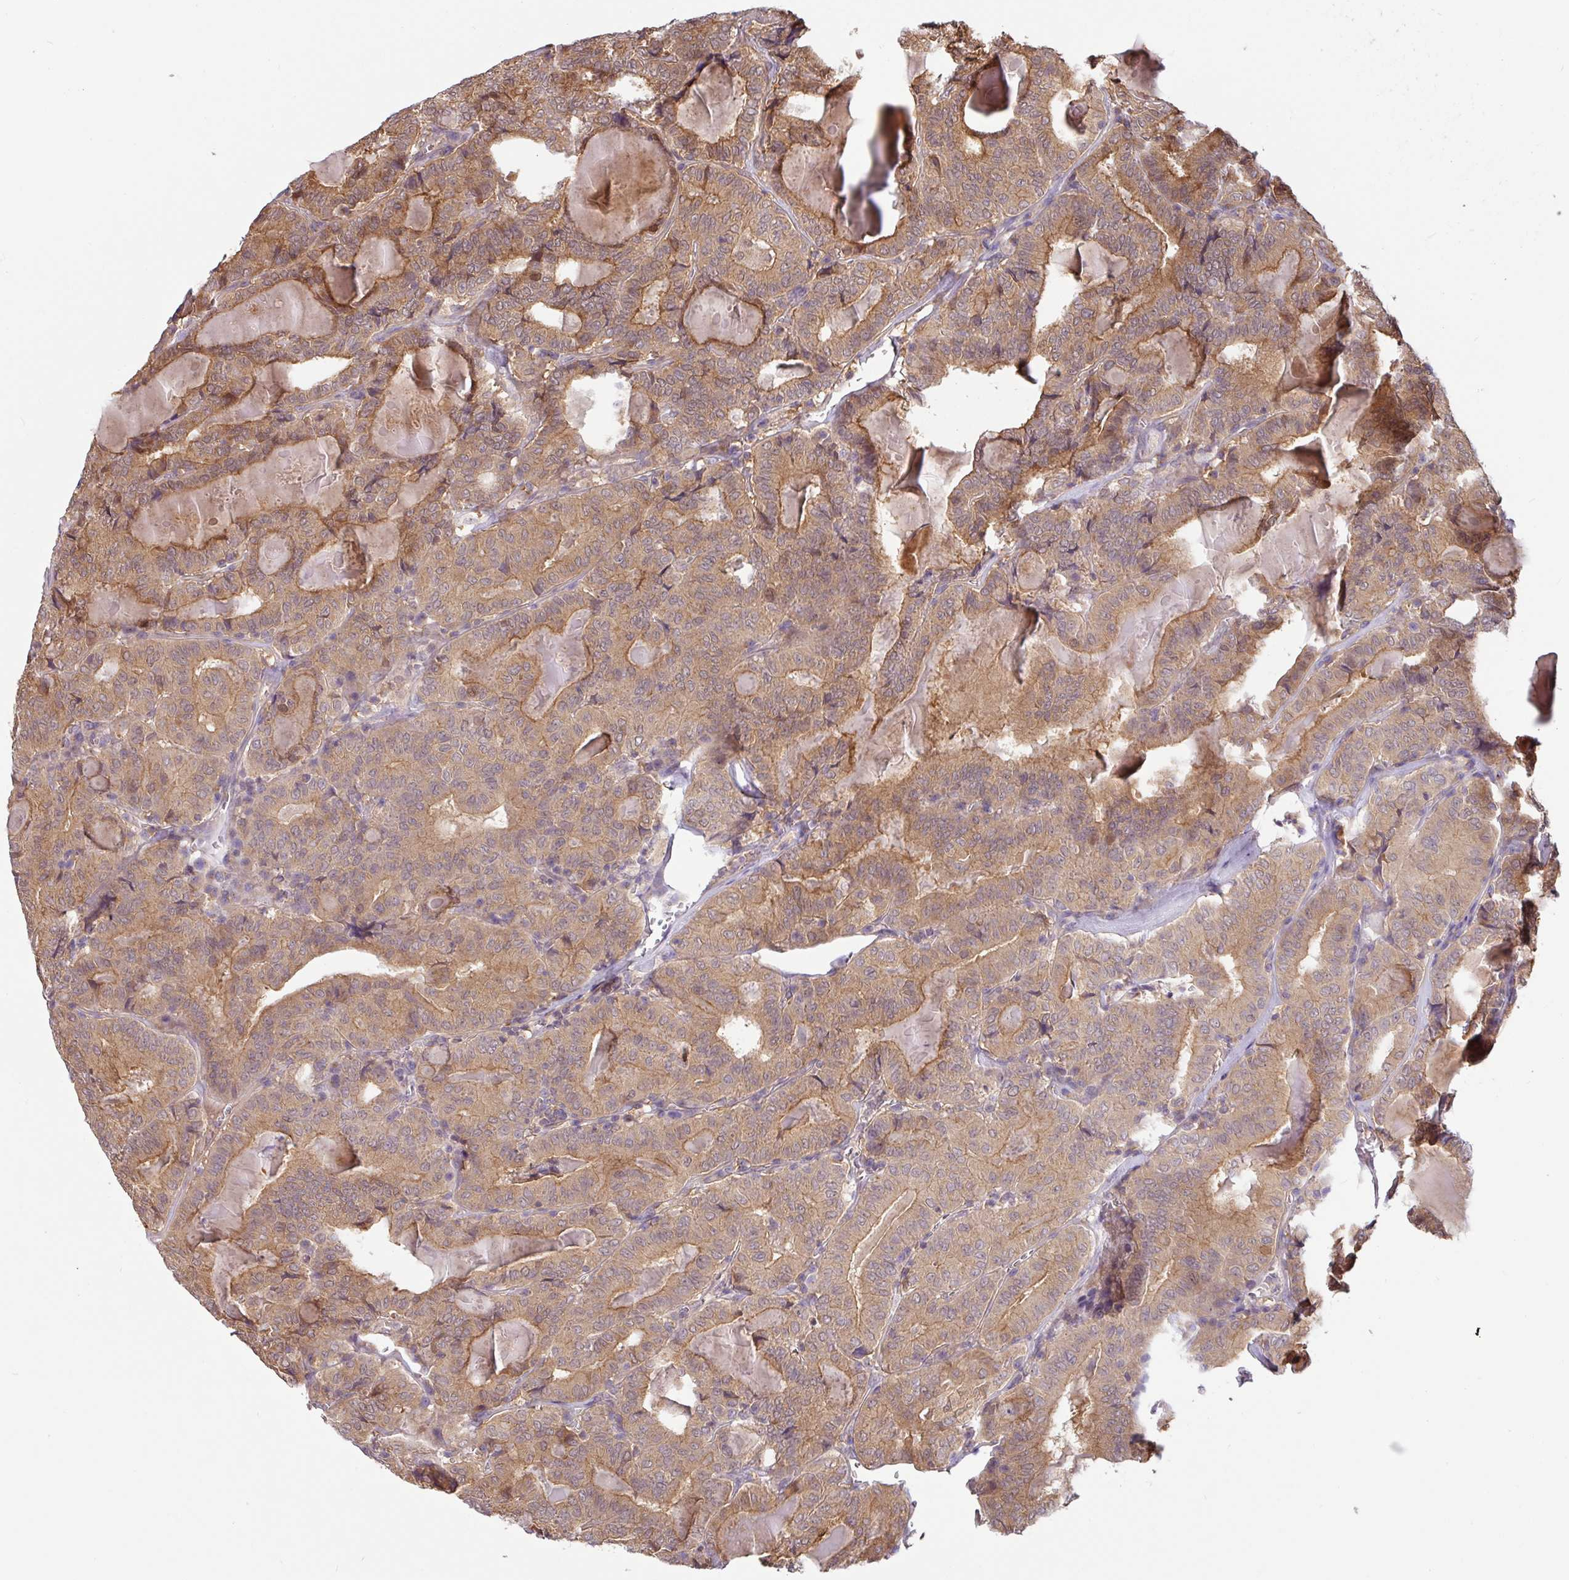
{"staining": {"intensity": "moderate", "quantity": ">75%", "location": "cytoplasmic/membranous"}, "tissue": "thyroid cancer", "cell_type": "Tumor cells", "image_type": "cancer", "snomed": [{"axis": "morphology", "description": "Papillary adenocarcinoma, NOS"}, {"axis": "topography", "description": "Thyroid gland"}], "caption": "This micrograph shows immunohistochemistry (IHC) staining of human thyroid cancer, with medium moderate cytoplasmic/membranous positivity in approximately >75% of tumor cells.", "gene": "SHB", "patient": {"sex": "female", "age": 72}}